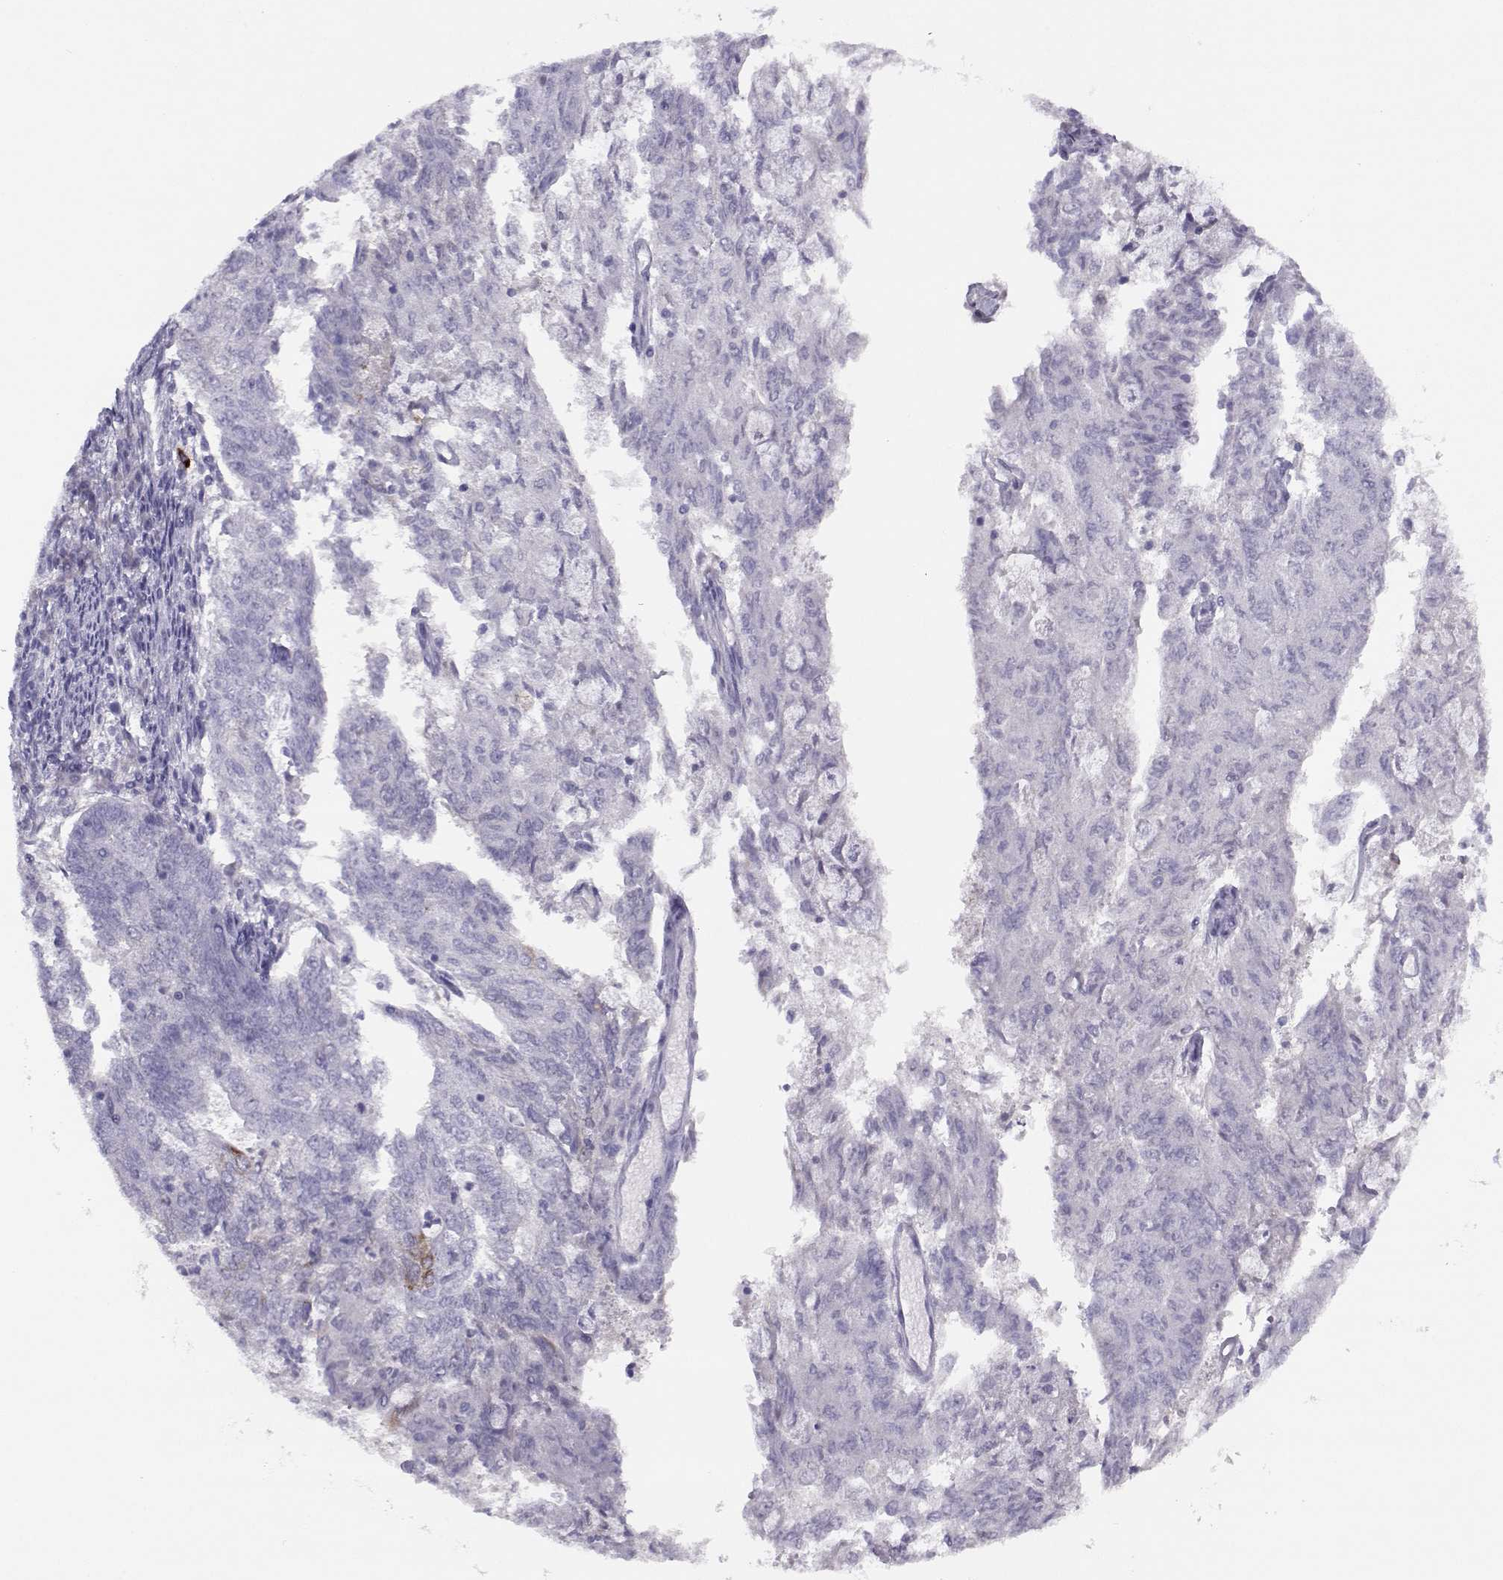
{"staining": {"intensity": "negative", "quantity": "none", "location": "none"}, "tissue": "endometrial cancer", "cell_type": "Tumor cells", "image_type": "cancer", "snomed": [{"axis": "morphology", "description": "Adenocarcinoma, NOS"}, {"axis": "topography", "description": "Endometrium"}], "caption": "Immunohistochemical staining of adenocarcinoma (endometrial) reveals no significant positivity in tumor cells.", "gene": "CFAP77", "patient": {"sex": "female", "age": 82}}